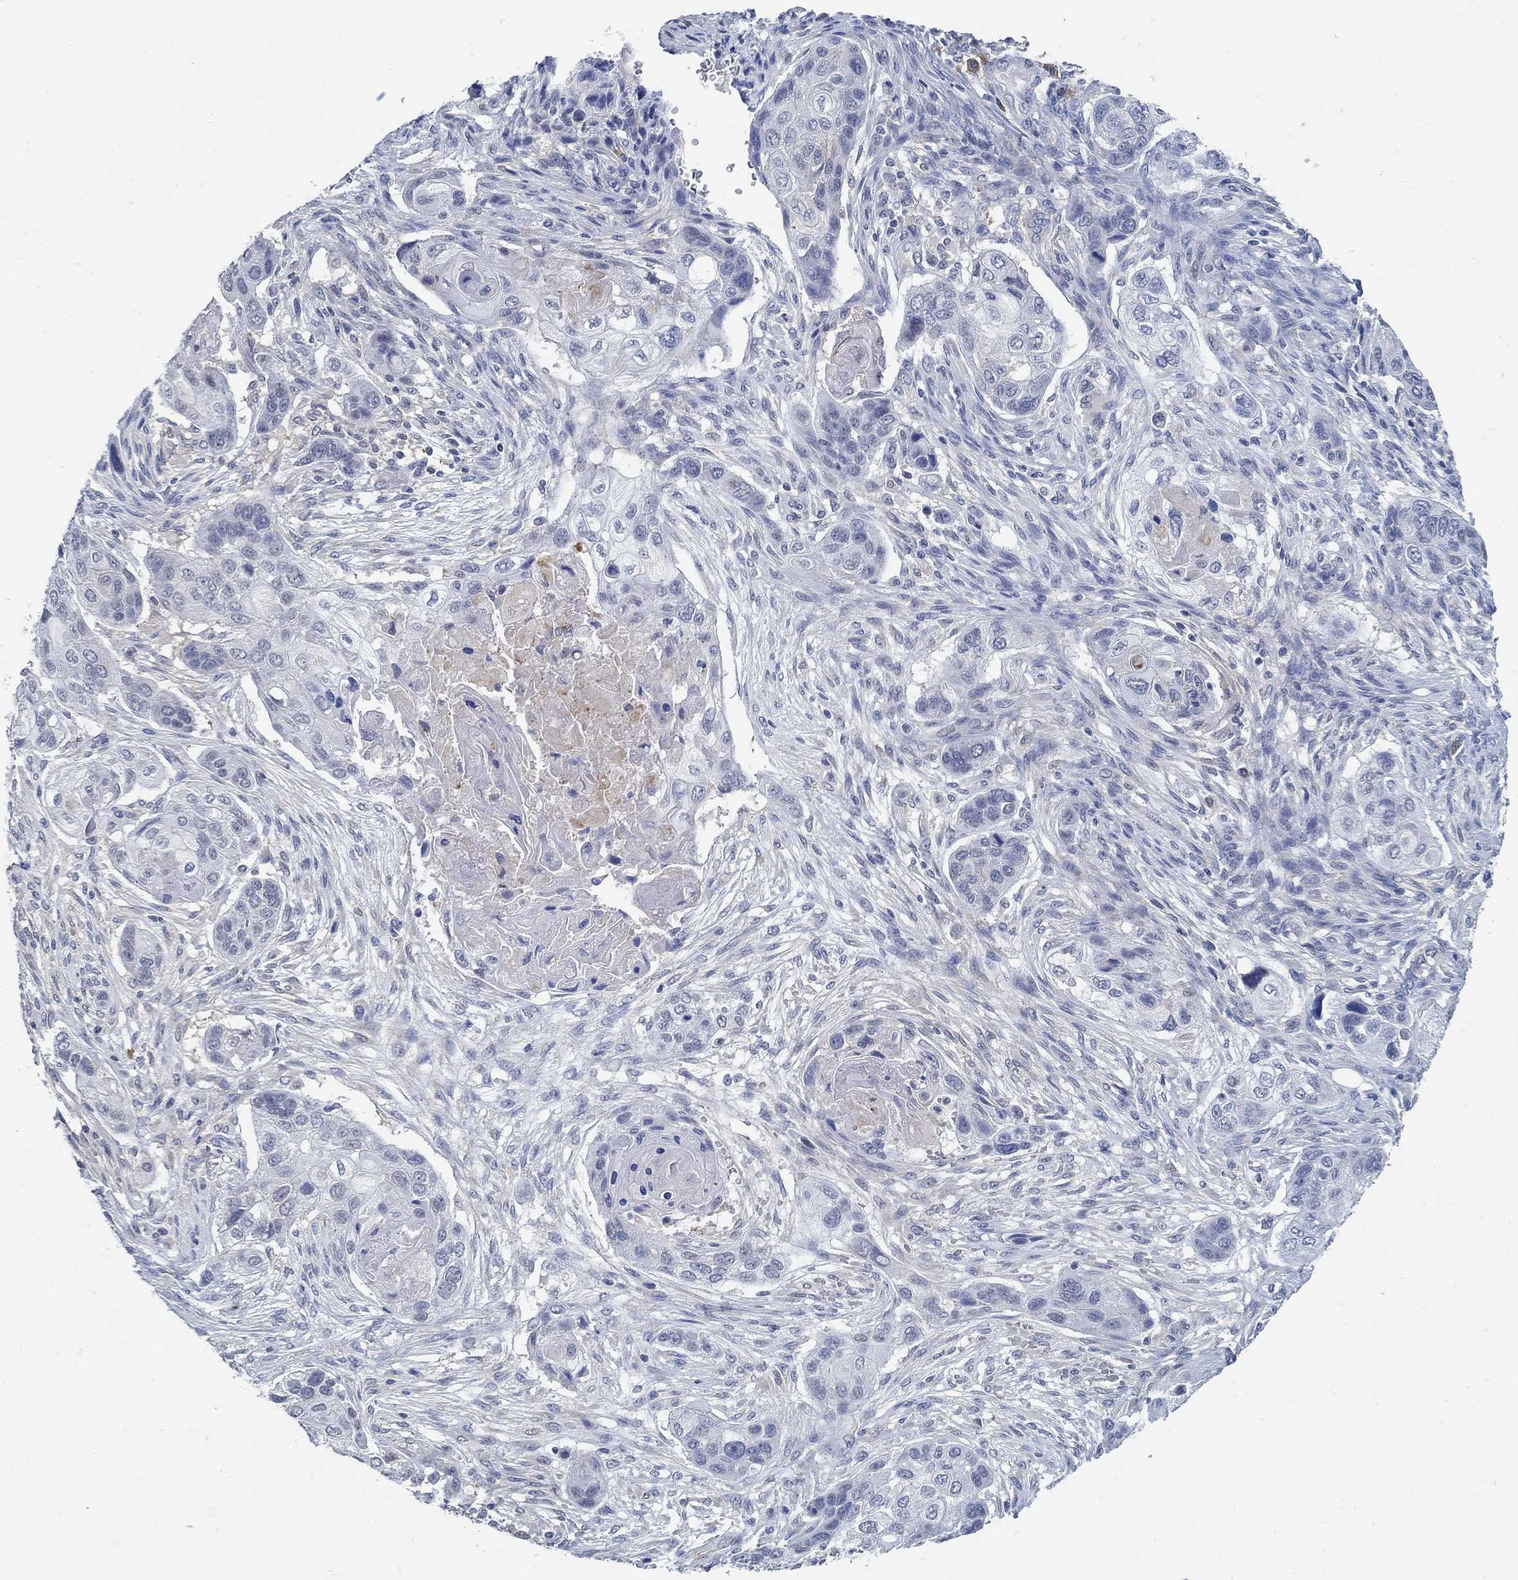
{"staining": {"intensity": "negative", "quantity": "none", "location": "none"}, "tissue": "lung cancer", "cell_type": "Tumor cells", "image_type": "cancer", "snomed": [{"axis": "morphology", "description": "Normal tissue, NOS"}, {"axis": "morphology", "description": "Squamous cell carcinoma, NOS"}, {"axis": "topography", "description": "Bronchus"}, {"axis": "topography", "description": "Lung"}], "caption": "Immunohistochemistry image of neoplastic tissue: lung cancer stained with DAB (3,3'-diaminobenzidine) shows no significant protein expression in tumor cells.", "gene": "PCDH11X", "patient": {"sex": "male", "age": 69}}